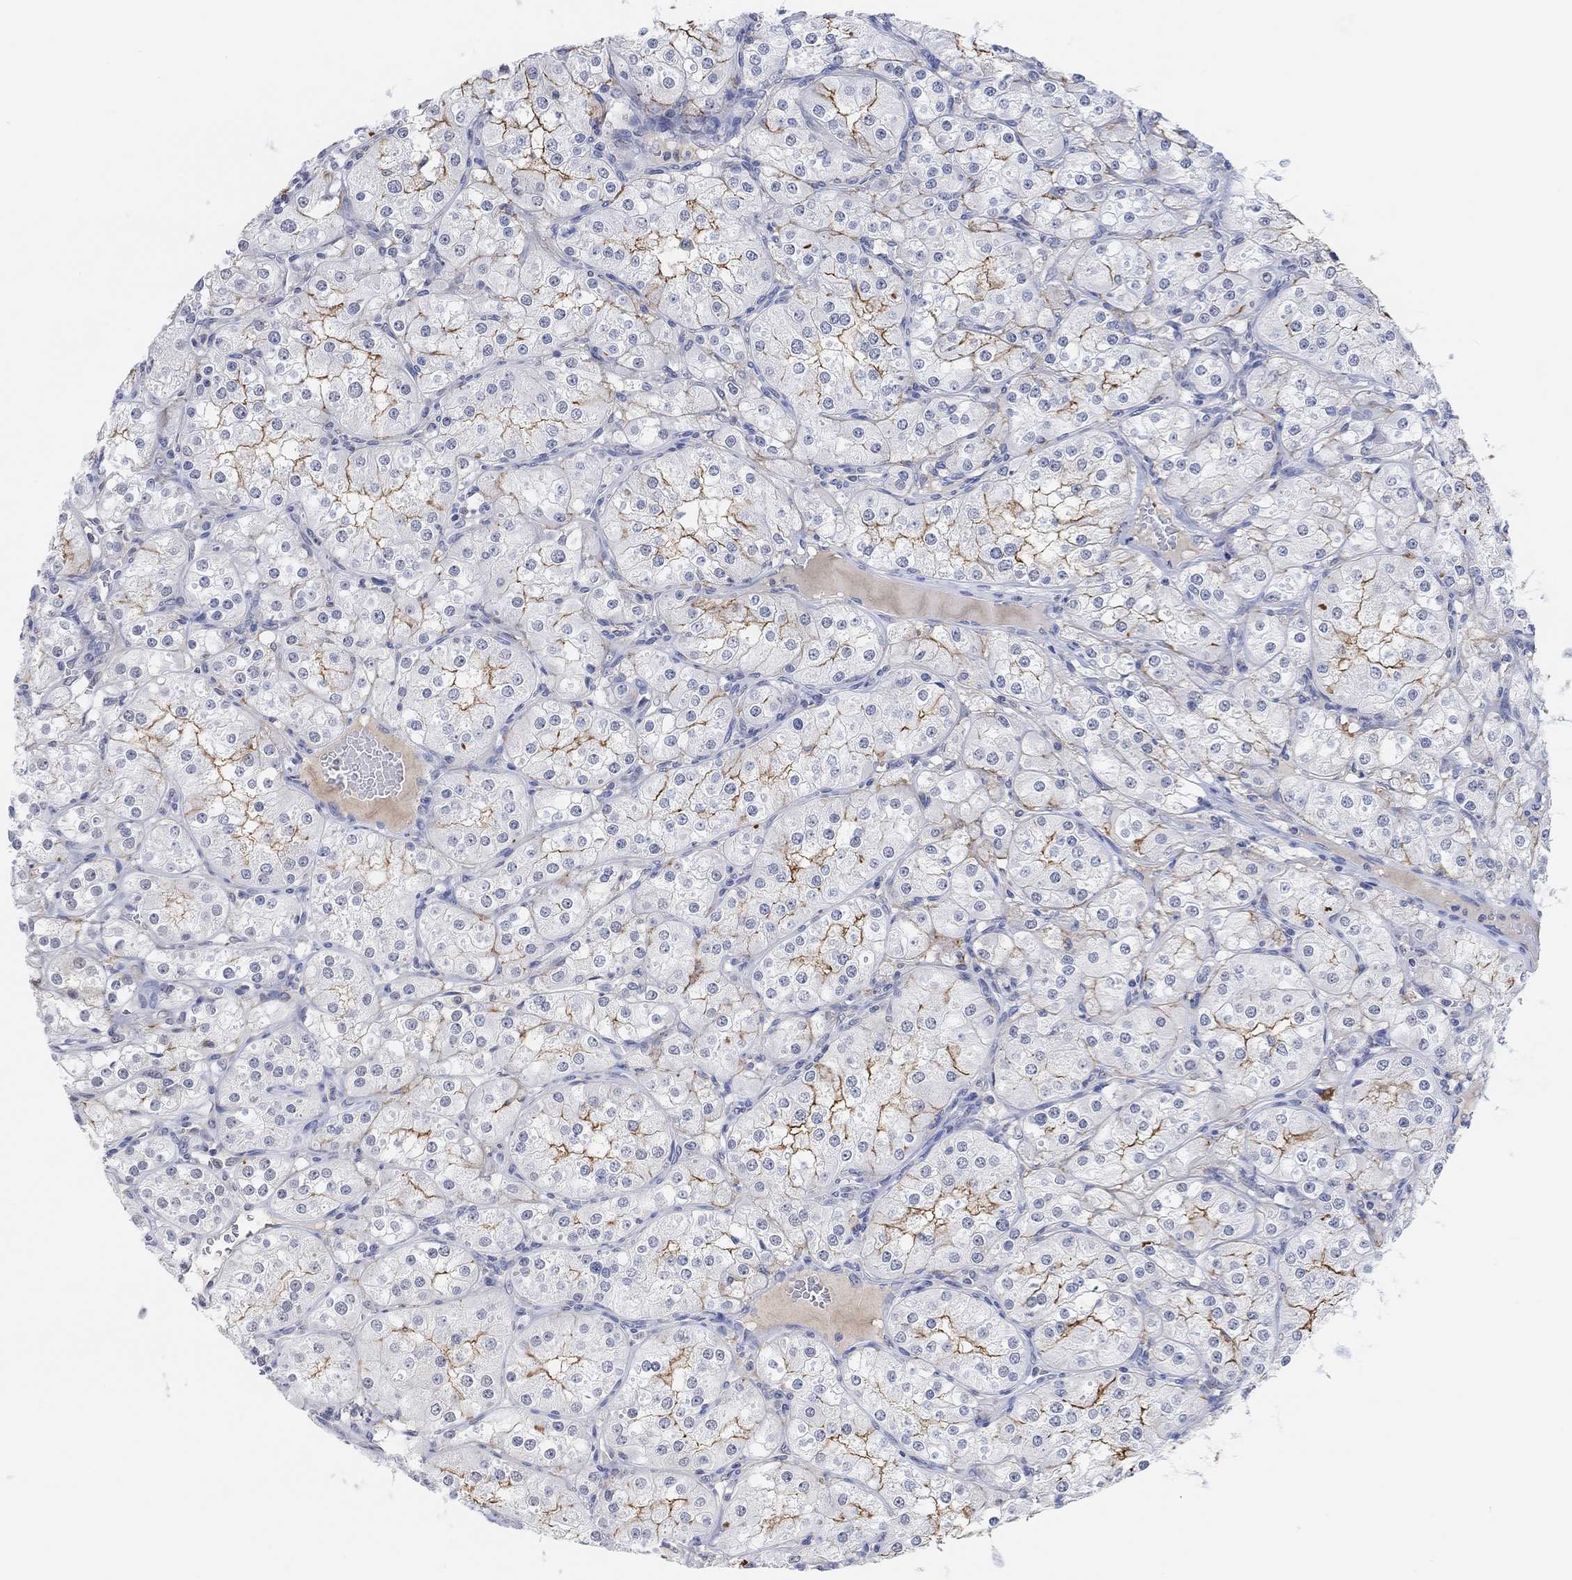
{"staining": {"intensity": "strong", "quantity": "<25%", "location": "cytoplasmic/membranous"}, "tissue": "renal cancer", "cell_type": "Tumor cells", "image_type": "cancer", "snomed": [{"axis": "morphology", "description": "Adenocarcinoma, NOS"}, {"axis": "topography", "description": "Kidney"}], "caption": "A medium amount of strong cytoplasmic/membranous positivity is identified in approximately <25% of tumor cells in renal cancer (adenocarcinoma) tissue.", "gene": "MUC1", "patient": {"sex": "male", "age": 77}}